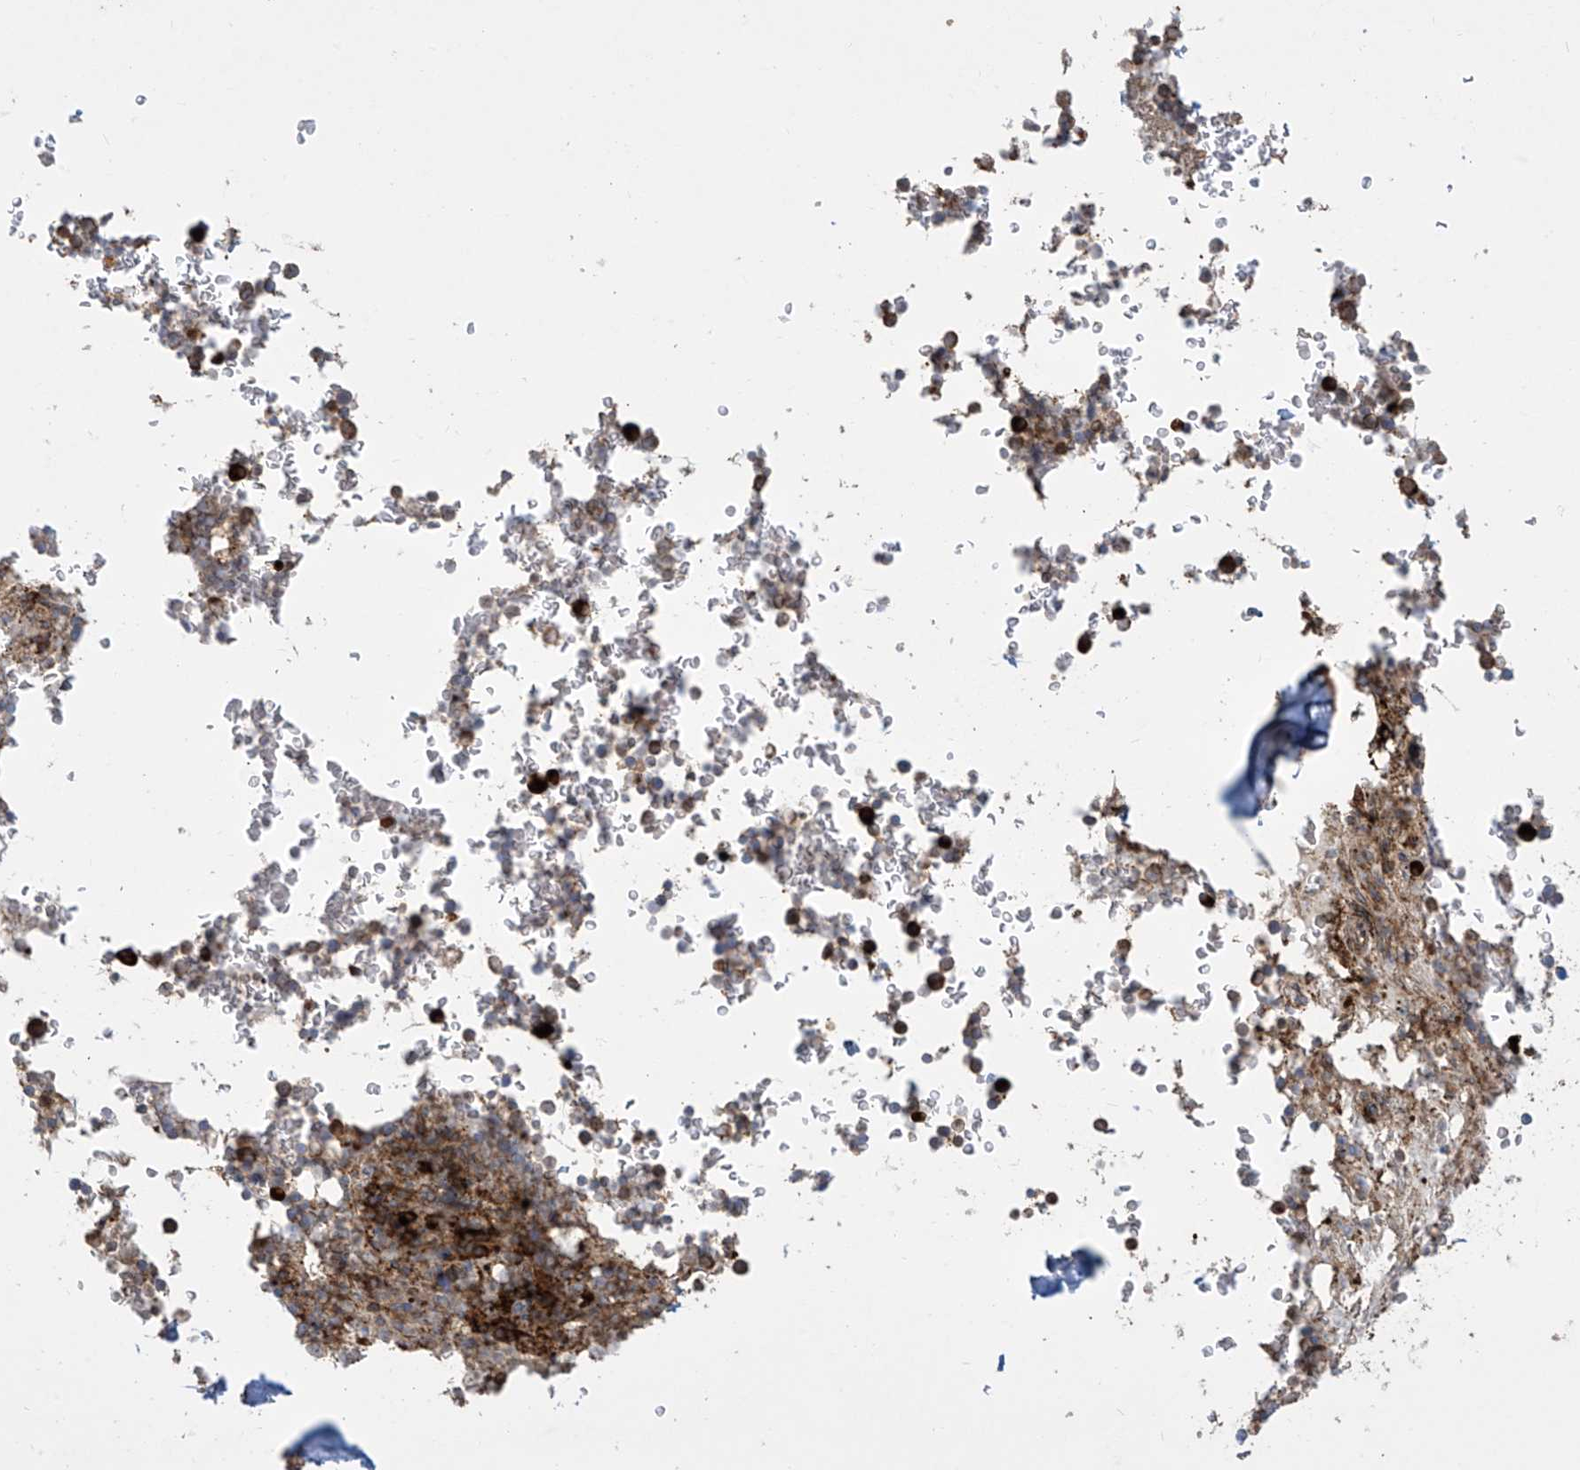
{"staining": {"intensity": "strong", "quantity": "25%-75%", "location": "cytoplasmic/membranous"}, "tissue": "bone marrow", "cell_type": "Hematopoietic cells", "image_type": "normal", "snomed": [{"axis": "morphology", "description": "Normal tissue, NOS"}, {"axis": "topography", "description": "Bone marrow"}], "caption": "A histopathology image of bone marrow stained for a protein exhibits strong cytoplasmic/membranous brown staining in hematopoietic cells. Ihc stains the protein in brown and the nuclei are stained blue.", "gene": "MX1", "patient": {"sex": "male", "age": 58}}